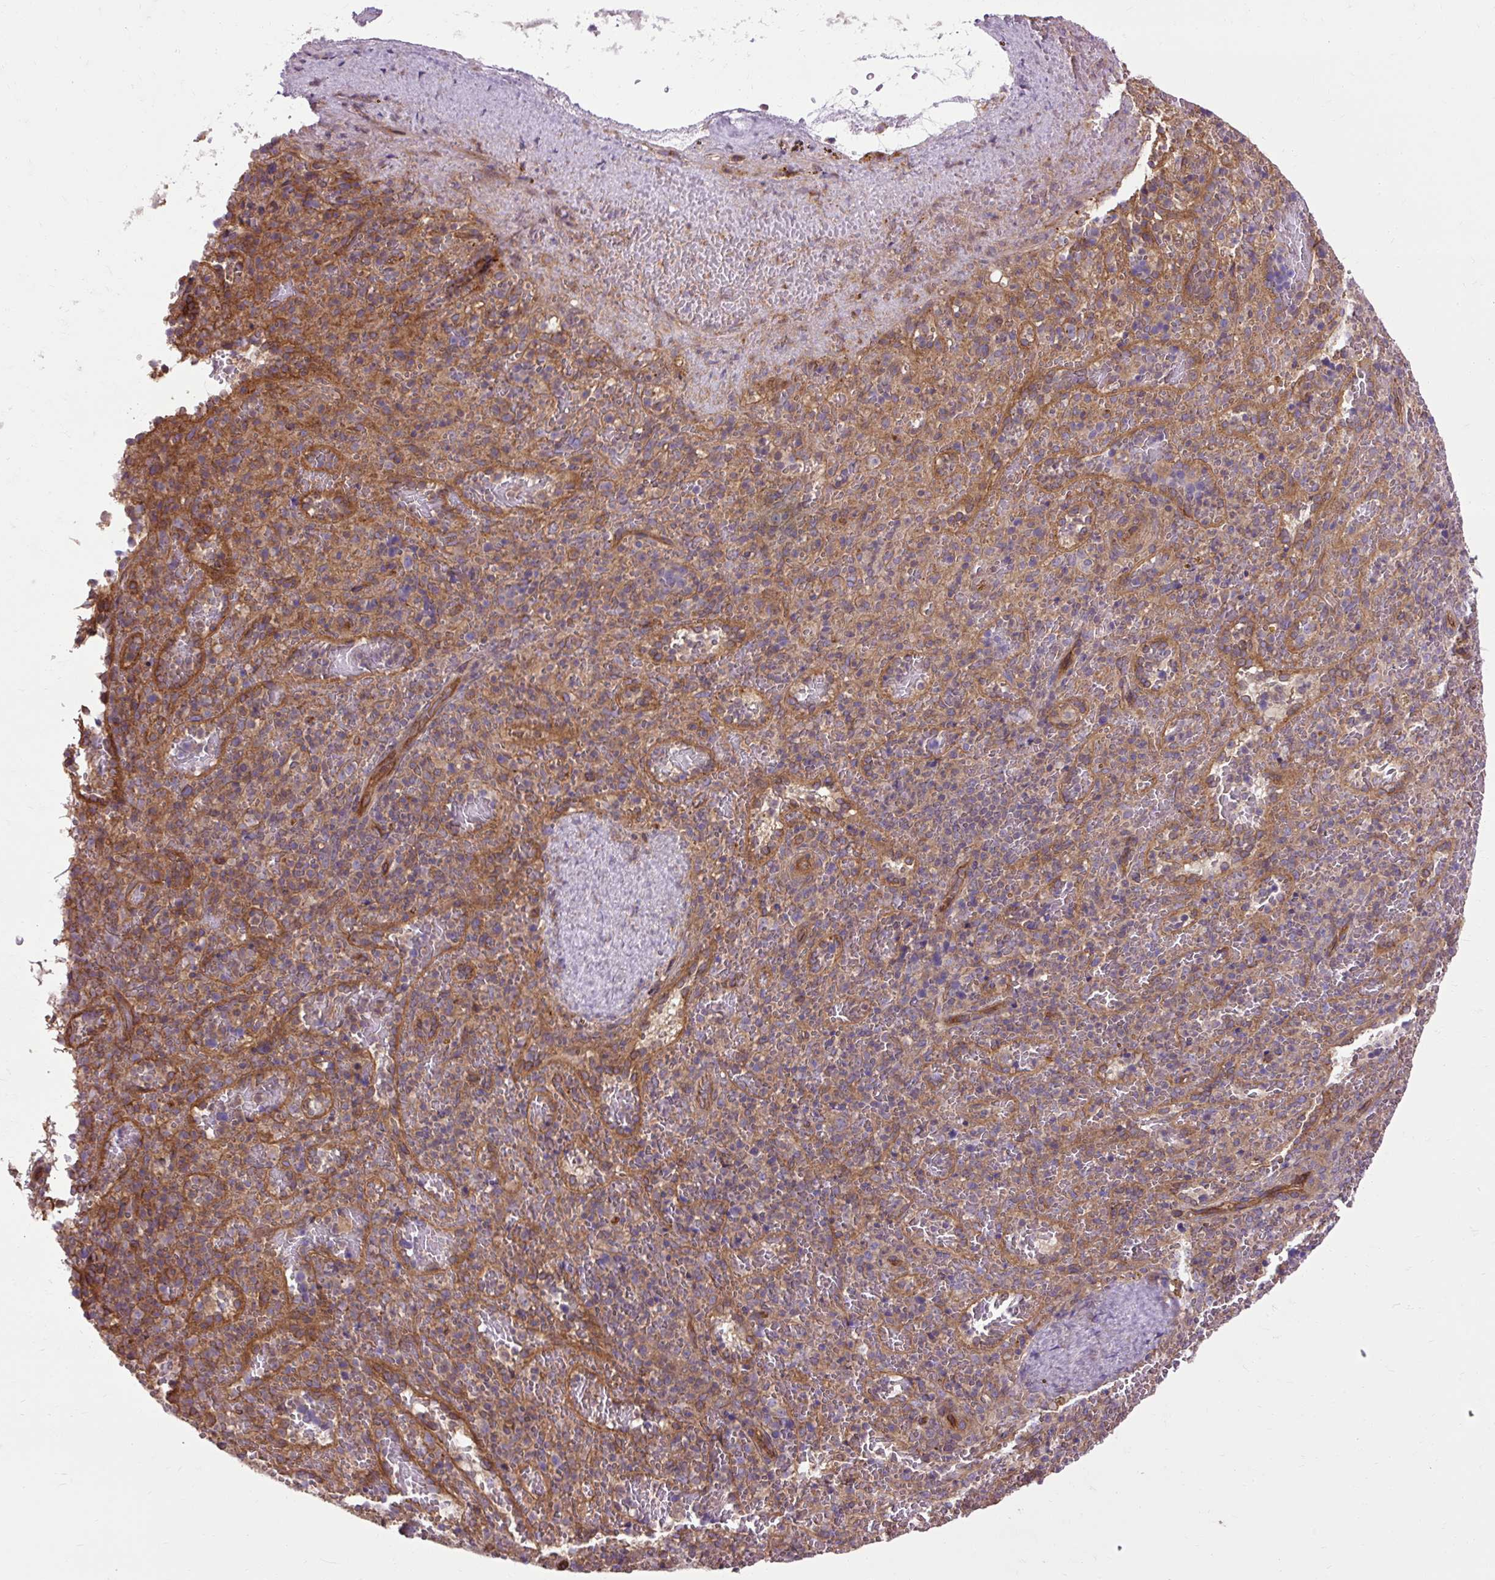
{"staining": {"intensity": "negative", "quantity": "none", "location": "none"}, "tissue": "spleen", "cell_type": "Cells in red pulp", "image_type": "normal", "snomed": [{"axis": "morphology", "description": "Normal tissue, NOS"}, {"axis": "topography", "description": "Spleen"}], "caption": "Immunohistochemistry of unremarkable spleen reveals no positivity in cells in red pulp.", "gene": "CCDC93", "patient": {"sex": "female", "age": 50}}